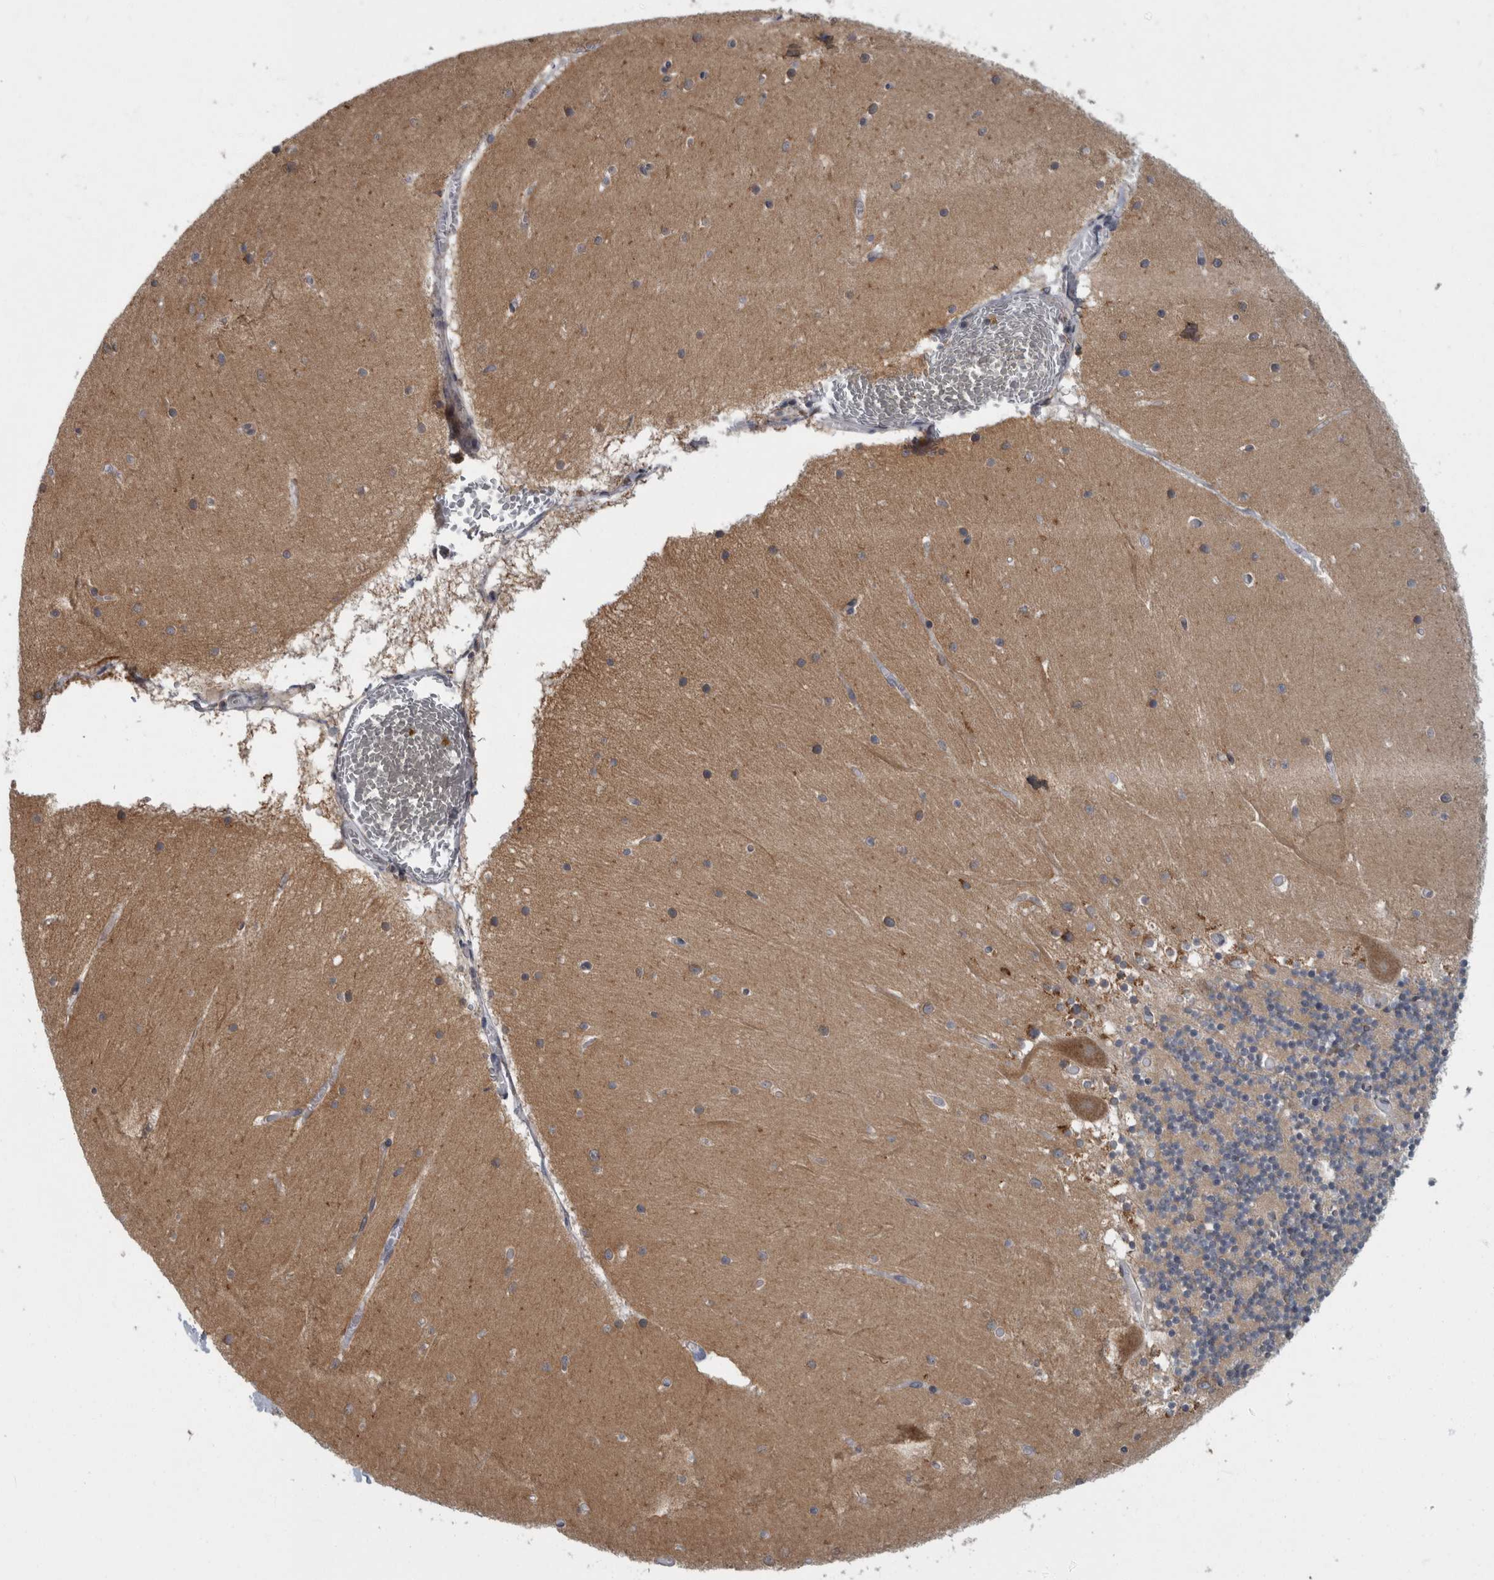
{"staining": {"intensity": "weak", "quantity": "<25%", "location": "cytoplasmic/membranous"}, "tissue": "cerebellum", "cell_type": "Cells in granular layer", "image_type": "normal", "snomed": [{"axis": "morphology", "description": "Normal tissue, NOS"}, {"axis": "topography", "description": "Cerebellum"}], "caption": "DAB immunohistochemical staining of benign cerebellum exhibits no significant expression in cells in granular layer. The staining was performed using DAB (3,3'-diaminobenzidine) to visualize the protein expression in brown, while the nuclei were stained in blue with hematoxylin (Magnification: 20x).", "gene": "LMAN2L", "patient": {"sex": "female", "age": 28}}